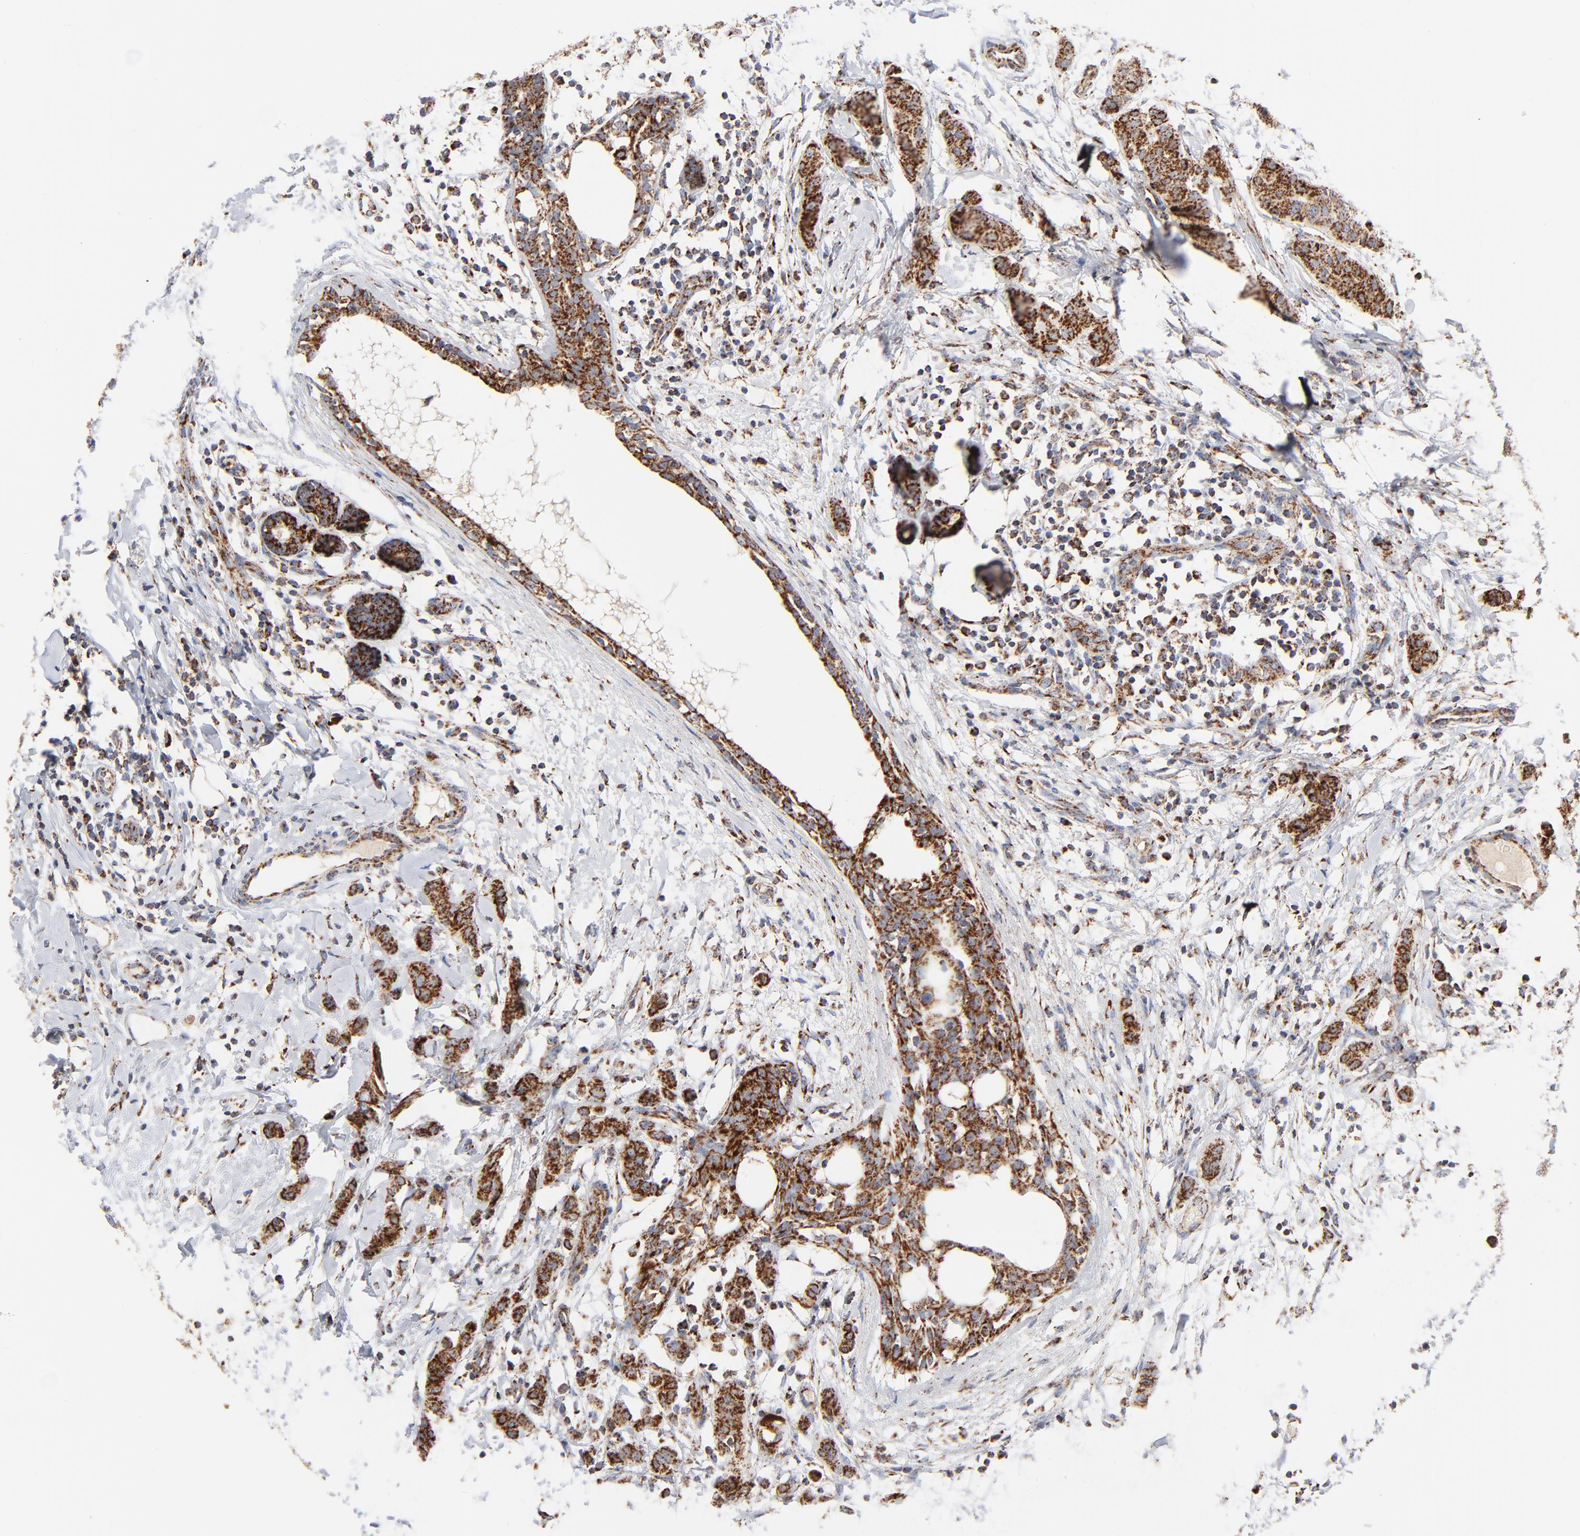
{"staining": {"intensity": "strong", "quantity": ">75%", "location": "cytoplasmic/membranous"}, "tissue": "breast cancer", "cell_type": "Tumor cells", "image_type": "cancer", "snomed": [{"axis": "morphology", "description": "Duct carcinoma"}, {"axis": "topography", "description": "Breast"}], "caption": "An image of human invasive ductal carcinoma (breast) stained for a protein demonstrates strong cytoplasmic/membranous brown staining in tumor cells. (DAB IHC, brown staining for protein, blue staining for nuclei).", "gene": "DIABLO", "patient": {"sex": "female", "age": 40}}